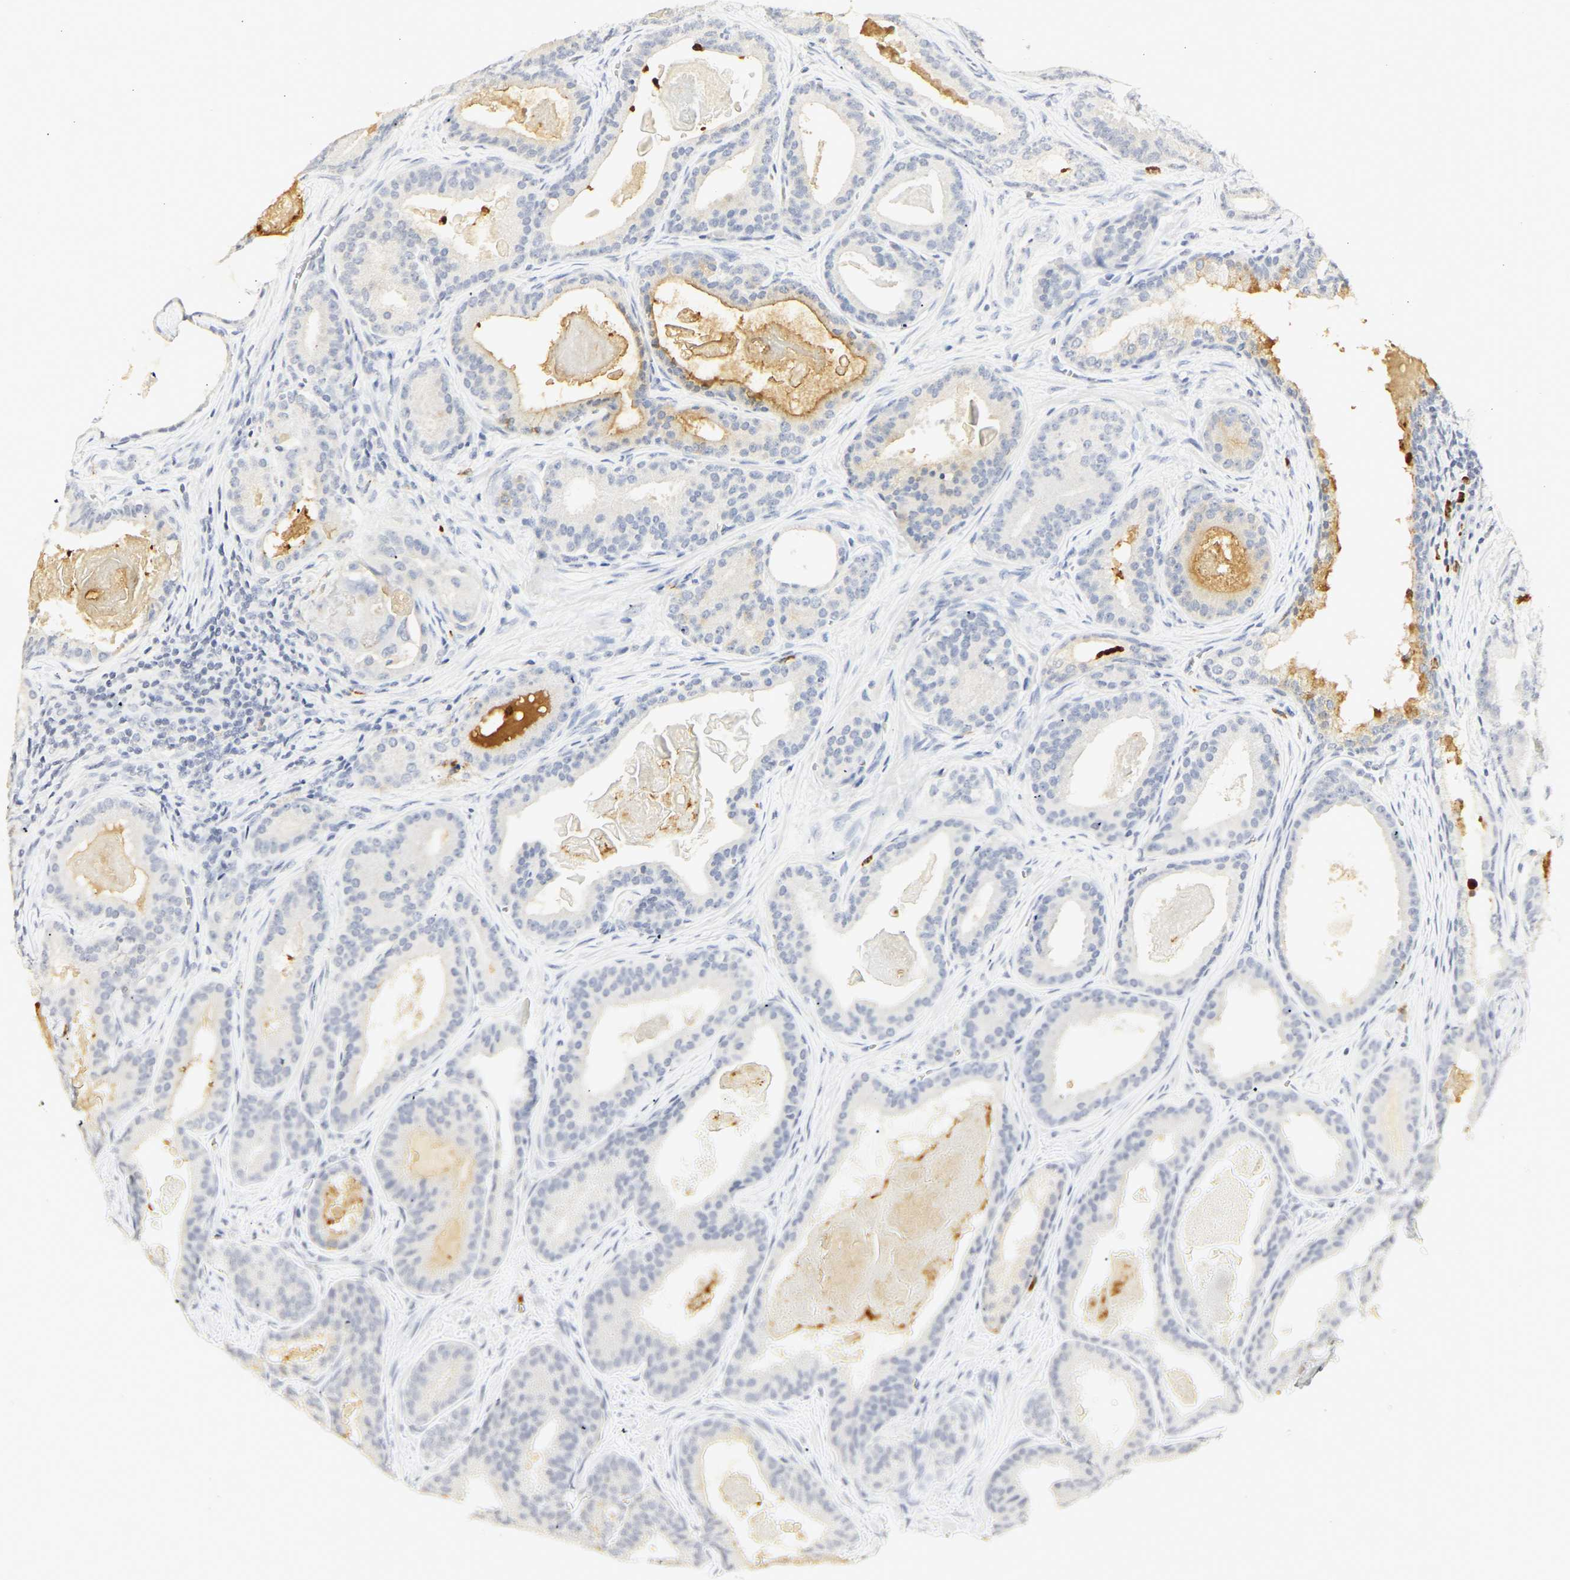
{"staining": {"intensity": "moderate", "quantity": "<25%", "location": "cytoplasmic/membranous"}, "tissue": "prostate cancer", "cell_type": "Tumor cells", "image_type": "cancer", "snomed": [{"axis": "morphology", "description": "Adenocarcinoma, High grade"}, {"axis": "topography", "description": "Prostate"}], "caption": "IHC image of neoplastic tissue: human high-grade adenocarcinoma (prostate) stained using immunohistochemistry shows low levels of moderate protein expression localized specifically in the cytoplasmic/membranous of tumor cells, appearing as a cytoplasmic/membranous brown color.", "gene": "MPO", "patient": {"sex": "male", "age": 60}}